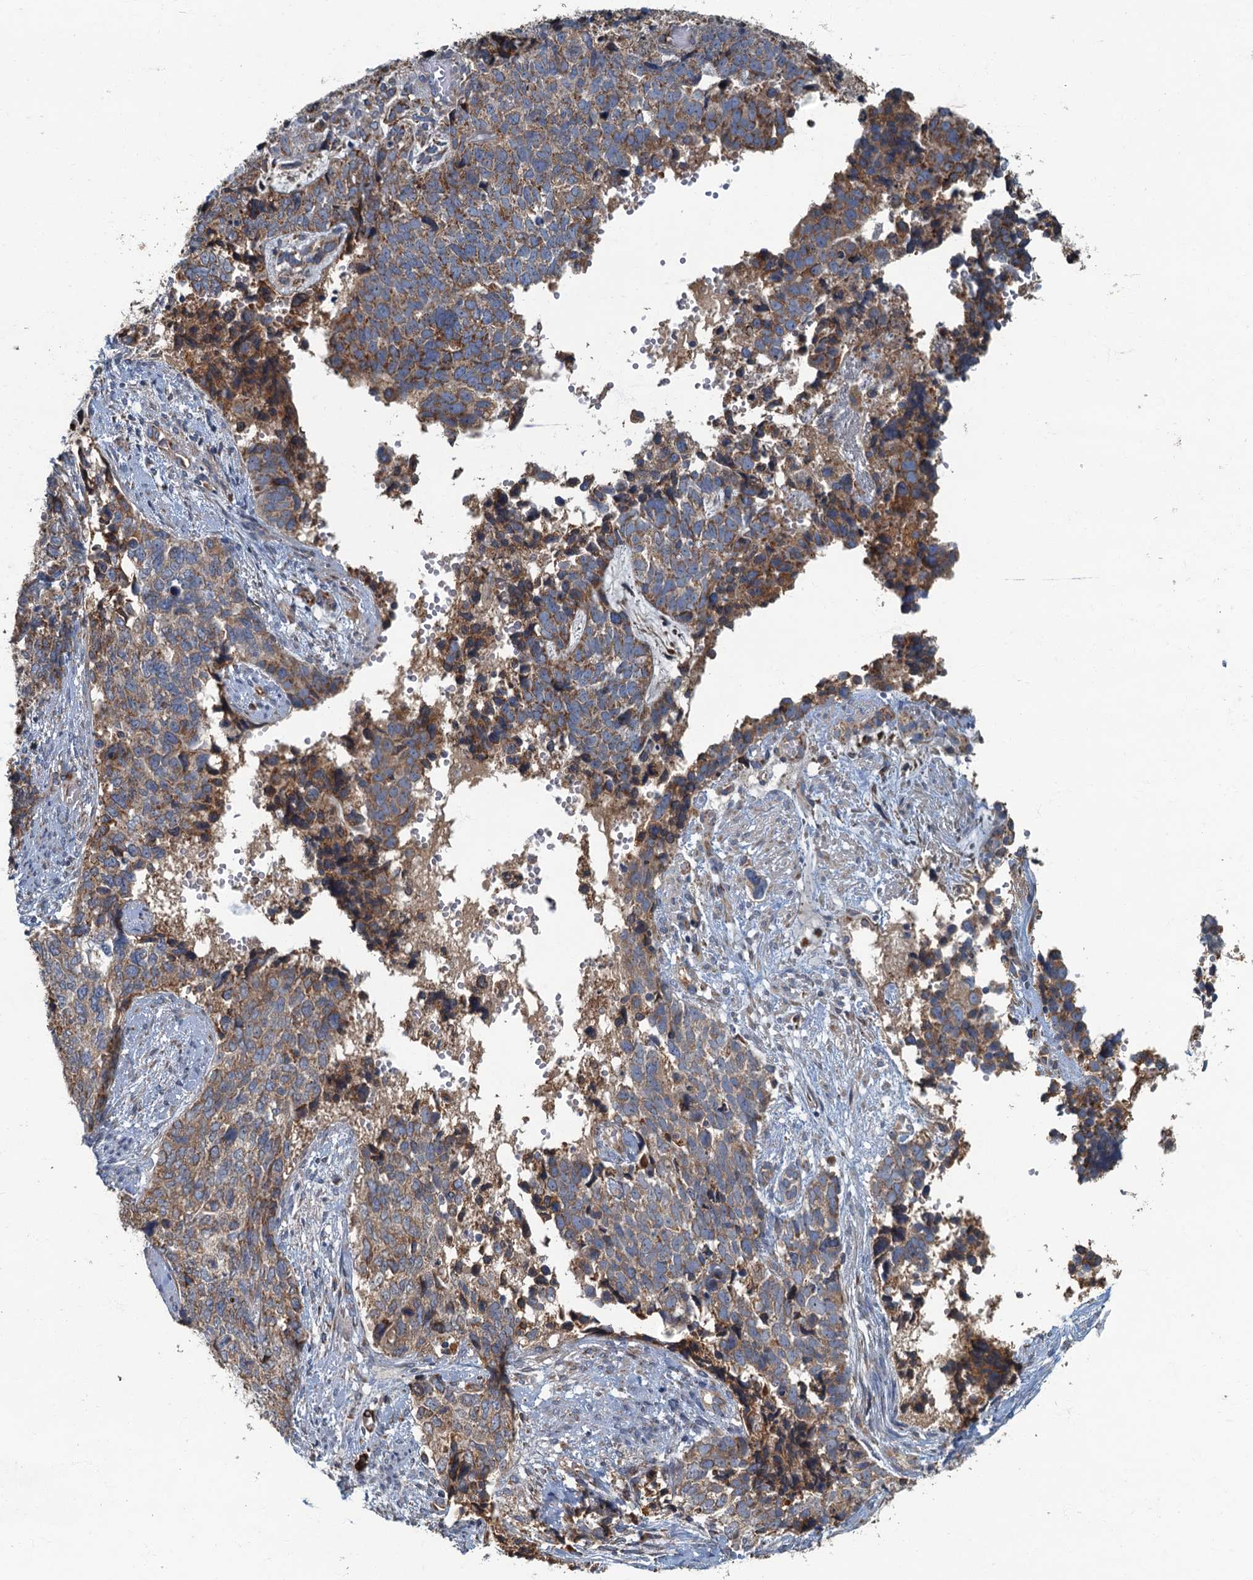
{"staining": {"intensity": "weak", "quantity": ">75%", "location": "cytoplasmic/membranous"}, "tissue": "cervical cancer", "cell_type": "Tumor cells", "image_type": "cancer", "snomed": [{"axis": "morphology", "description": "Squamous cell carcinoma, NOS"}, {"axis": "topography", "description": "Cervix"}], "caption": "Squamous cell carcinoma (cervical) stained with IHC reveals weak cytoplasmic/membranous staining in about >75% of tumor cells. (DAB (3,3'-diaminobenzidine) IHC with brightfield microscopy, high magnification).", "gene": "SPDYC", "patient": {"sex": "female", "age": 63}}